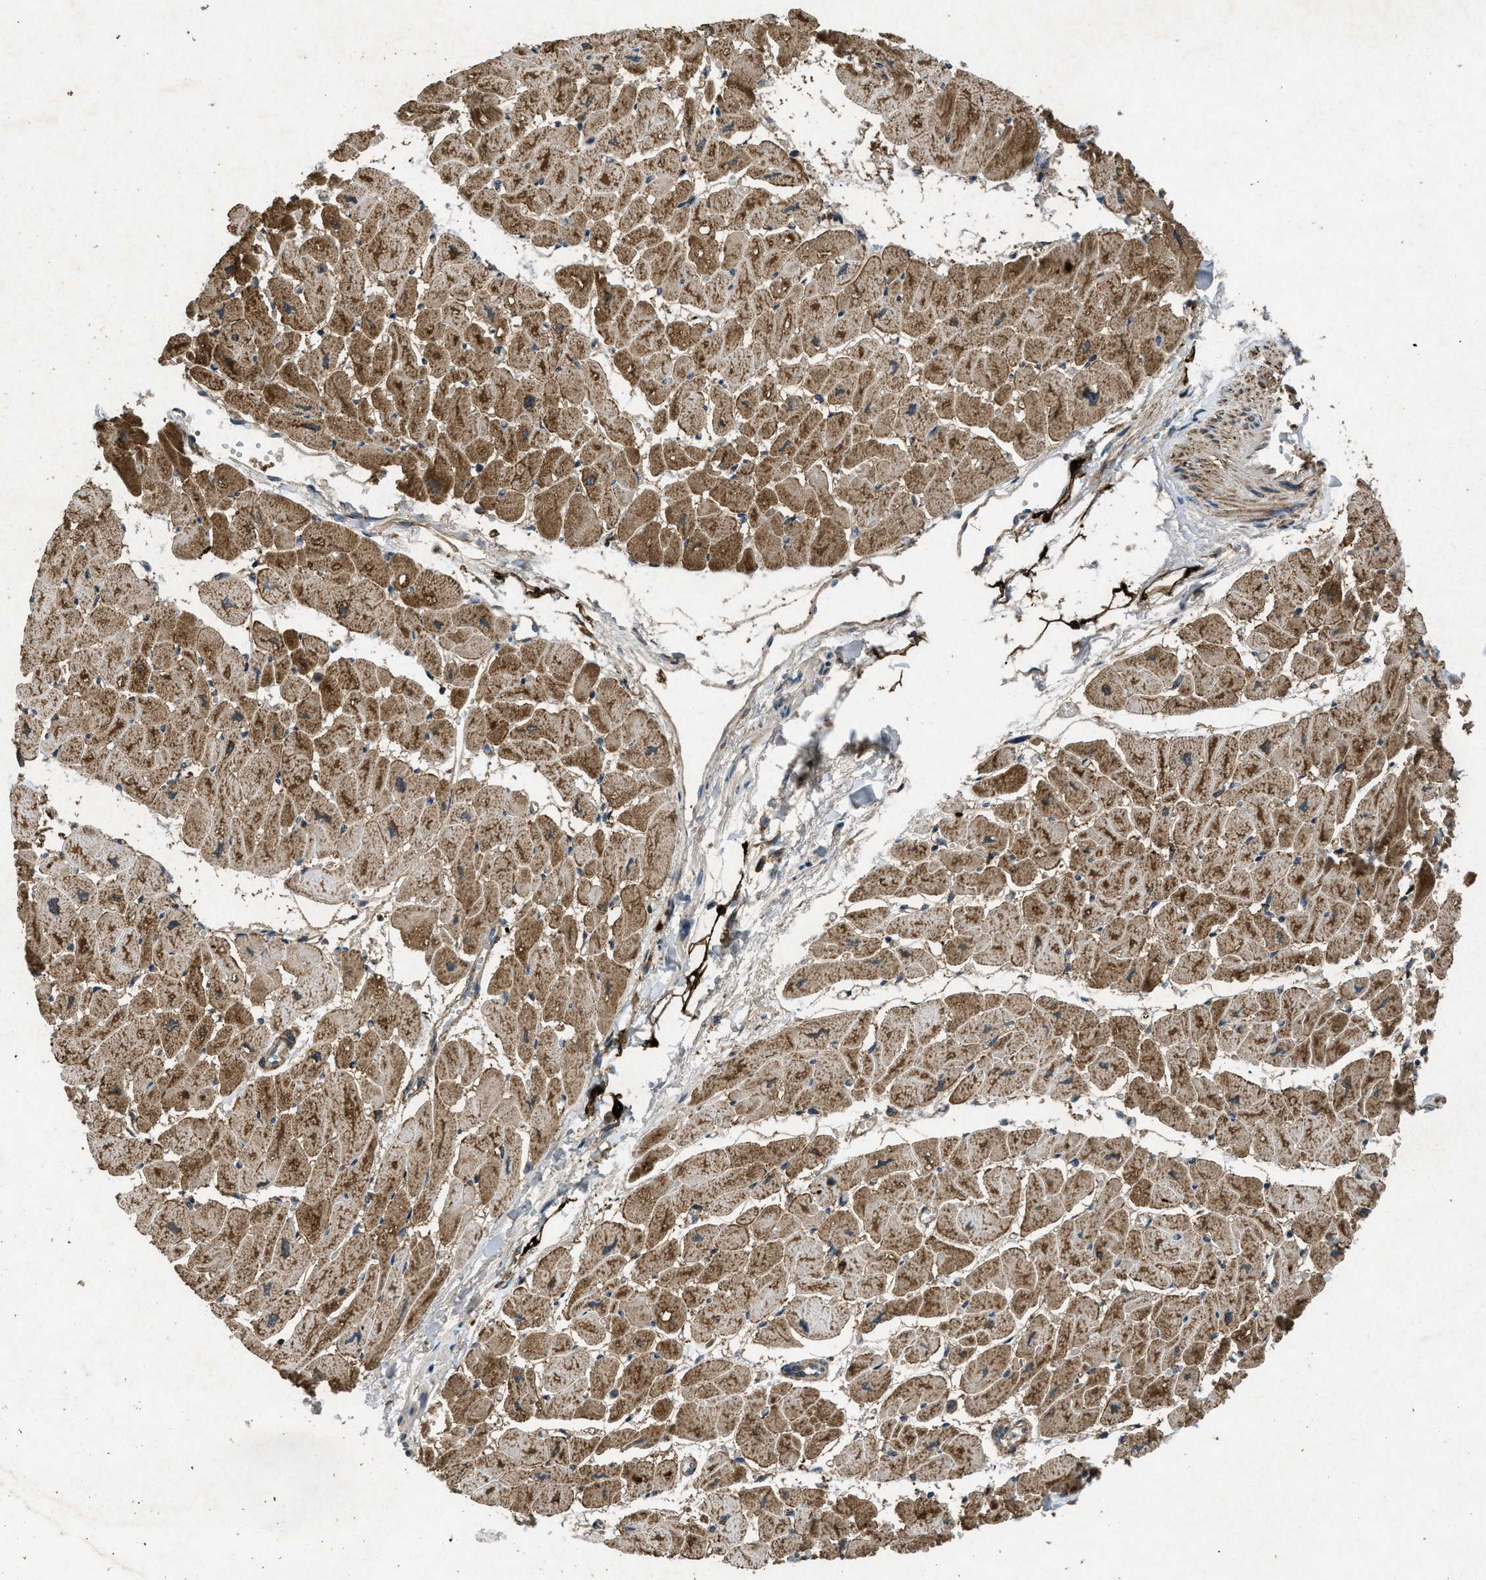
{"staining": {"intensity": "moderate", "quantity": ">75%", "location": "cytoplasmic/membranous"}, "tissue": "heart muscle", "cell_type": "Cardiomyocytes", "image_type": "normal", "snomed": [{"axis": "morphology", "description": "Normal tissue, NOS"}, {"axis": "topography", "description": "Heart"}], "caption": "Moderate cytoplasmic/membranous protein expression is appreciated in approximately >75% of cardiomyocytes in heart muscle.", "gene": "PPP1R15A", "patient": {"sex": "female", "age": 54}}